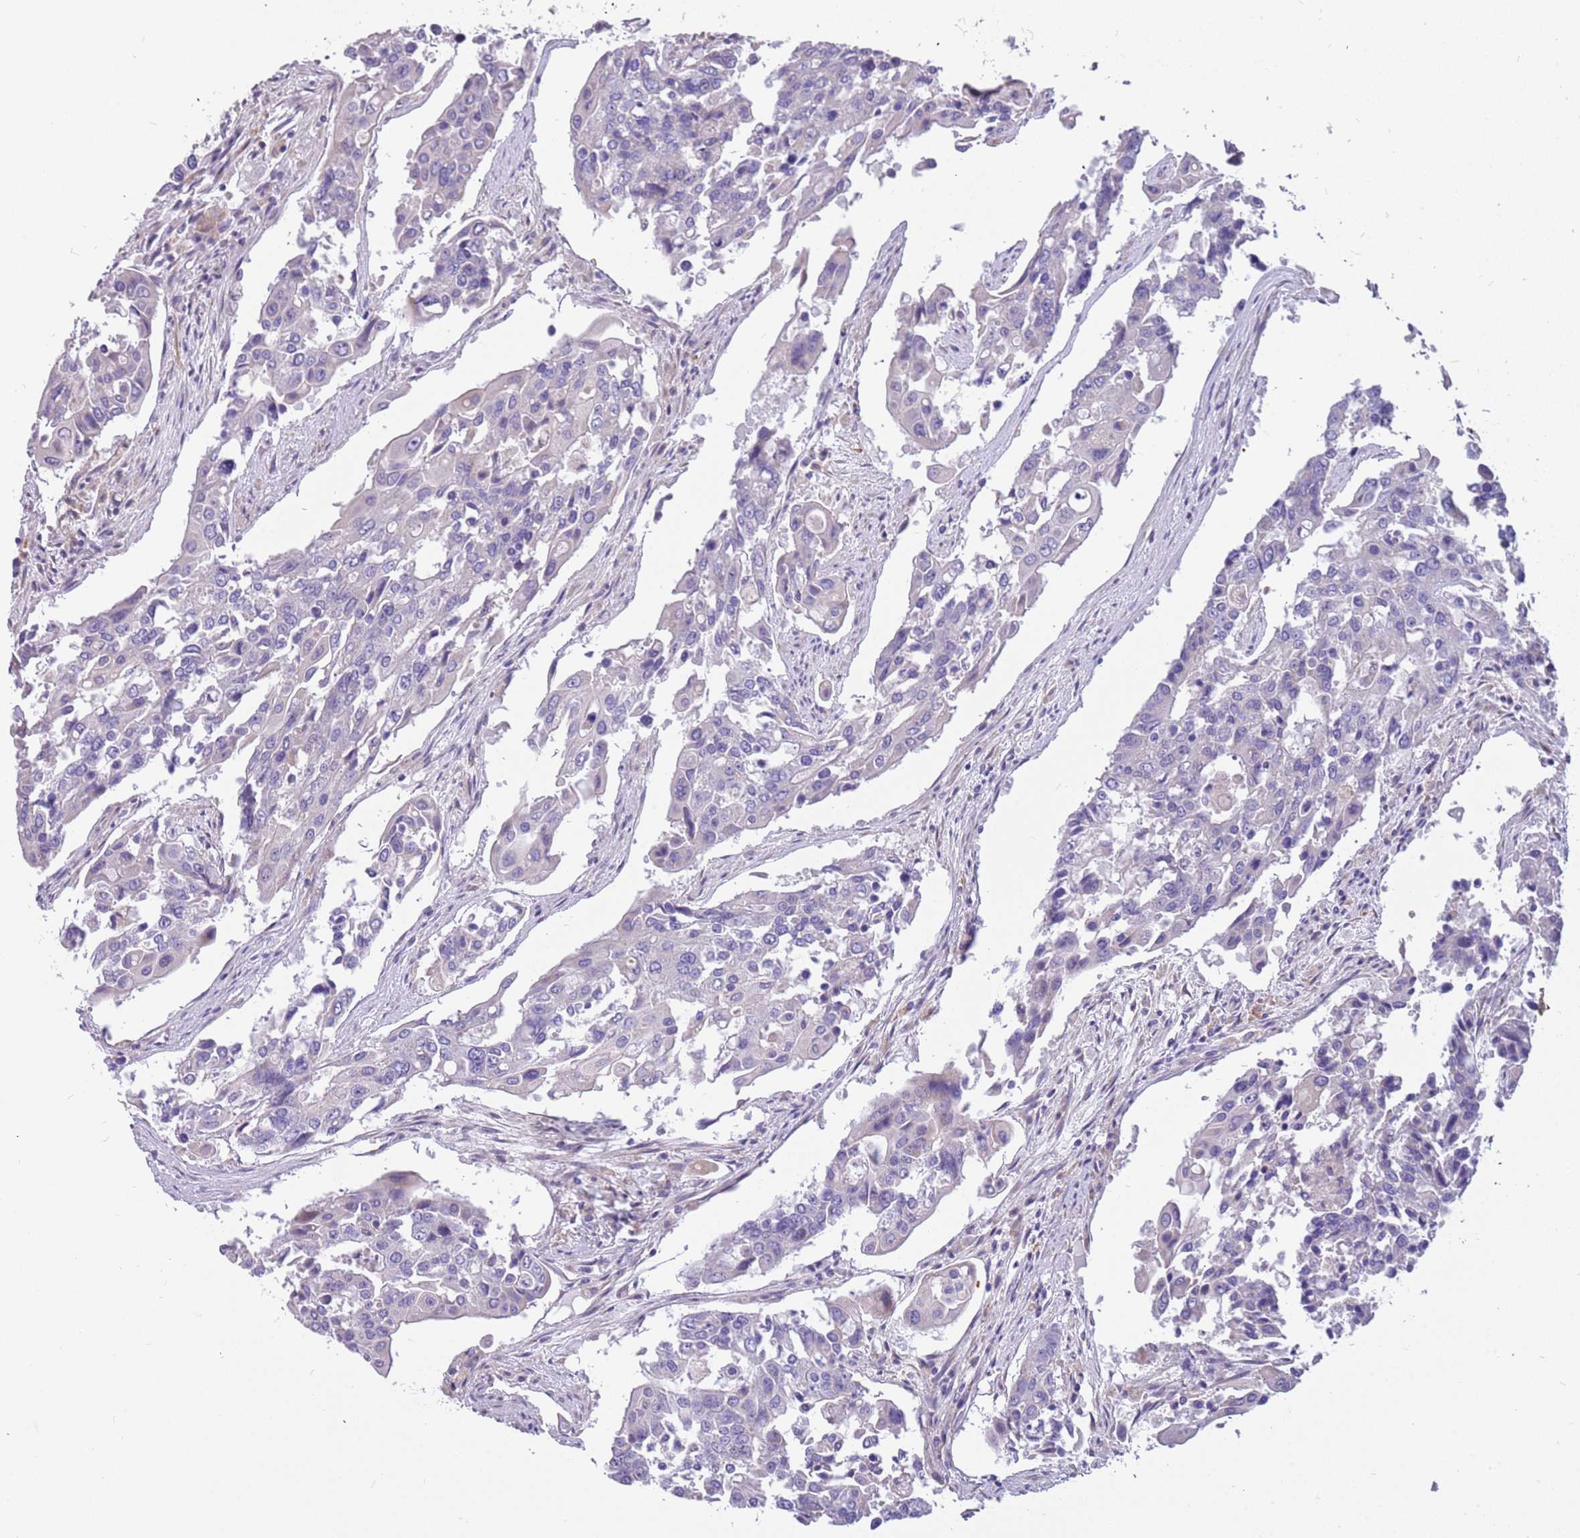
{"staining": {"intensity": "negative", "quantity": "none", "location": "none"}, "tissue": "colorectal cancer", "cell_type": "Tumor cells", "image_type": "cancer", "snomed": [{"axis": "morphology", "description": "Adenocarcinoma, NOS"}, {"axis": "topography", "description": "Colon"}], "caption": "Immunohistochemistry histopathology image of neoplastic tissue: human colorectal cancer stained with DAB (3,3'-diaminobenzidine) displays no significant protein staining in tumor cells.", "gene": "RHCG", "patient": {"sex": "male", "age": 77}}